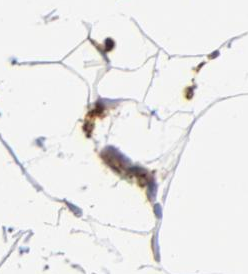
{"staining": {"intensity": "strong", "quantity": ">75%", "location": "cytoplasmic/membranous"}, "tissue": "adipose tissue", "cell_type": "Adipocytes", "image_type": "normal", "snomed": [{"axis": "morphology", "description": "Normal tissue, NOS"}, {"axis": "morphology", "description": "Duct carcinoma"}, {"axis": "topography", "description": "Breast"}, {"axis": "topography", "description": "Adipose tissue"}], "caption": "Human adipose tissue stained for a protein (brown) exhibits strong cytoplasmic/membranous positive staining in approximately >75% of adipocytes.", "gene": "CANX", "patient": {"sex": "female", "age": 37}}